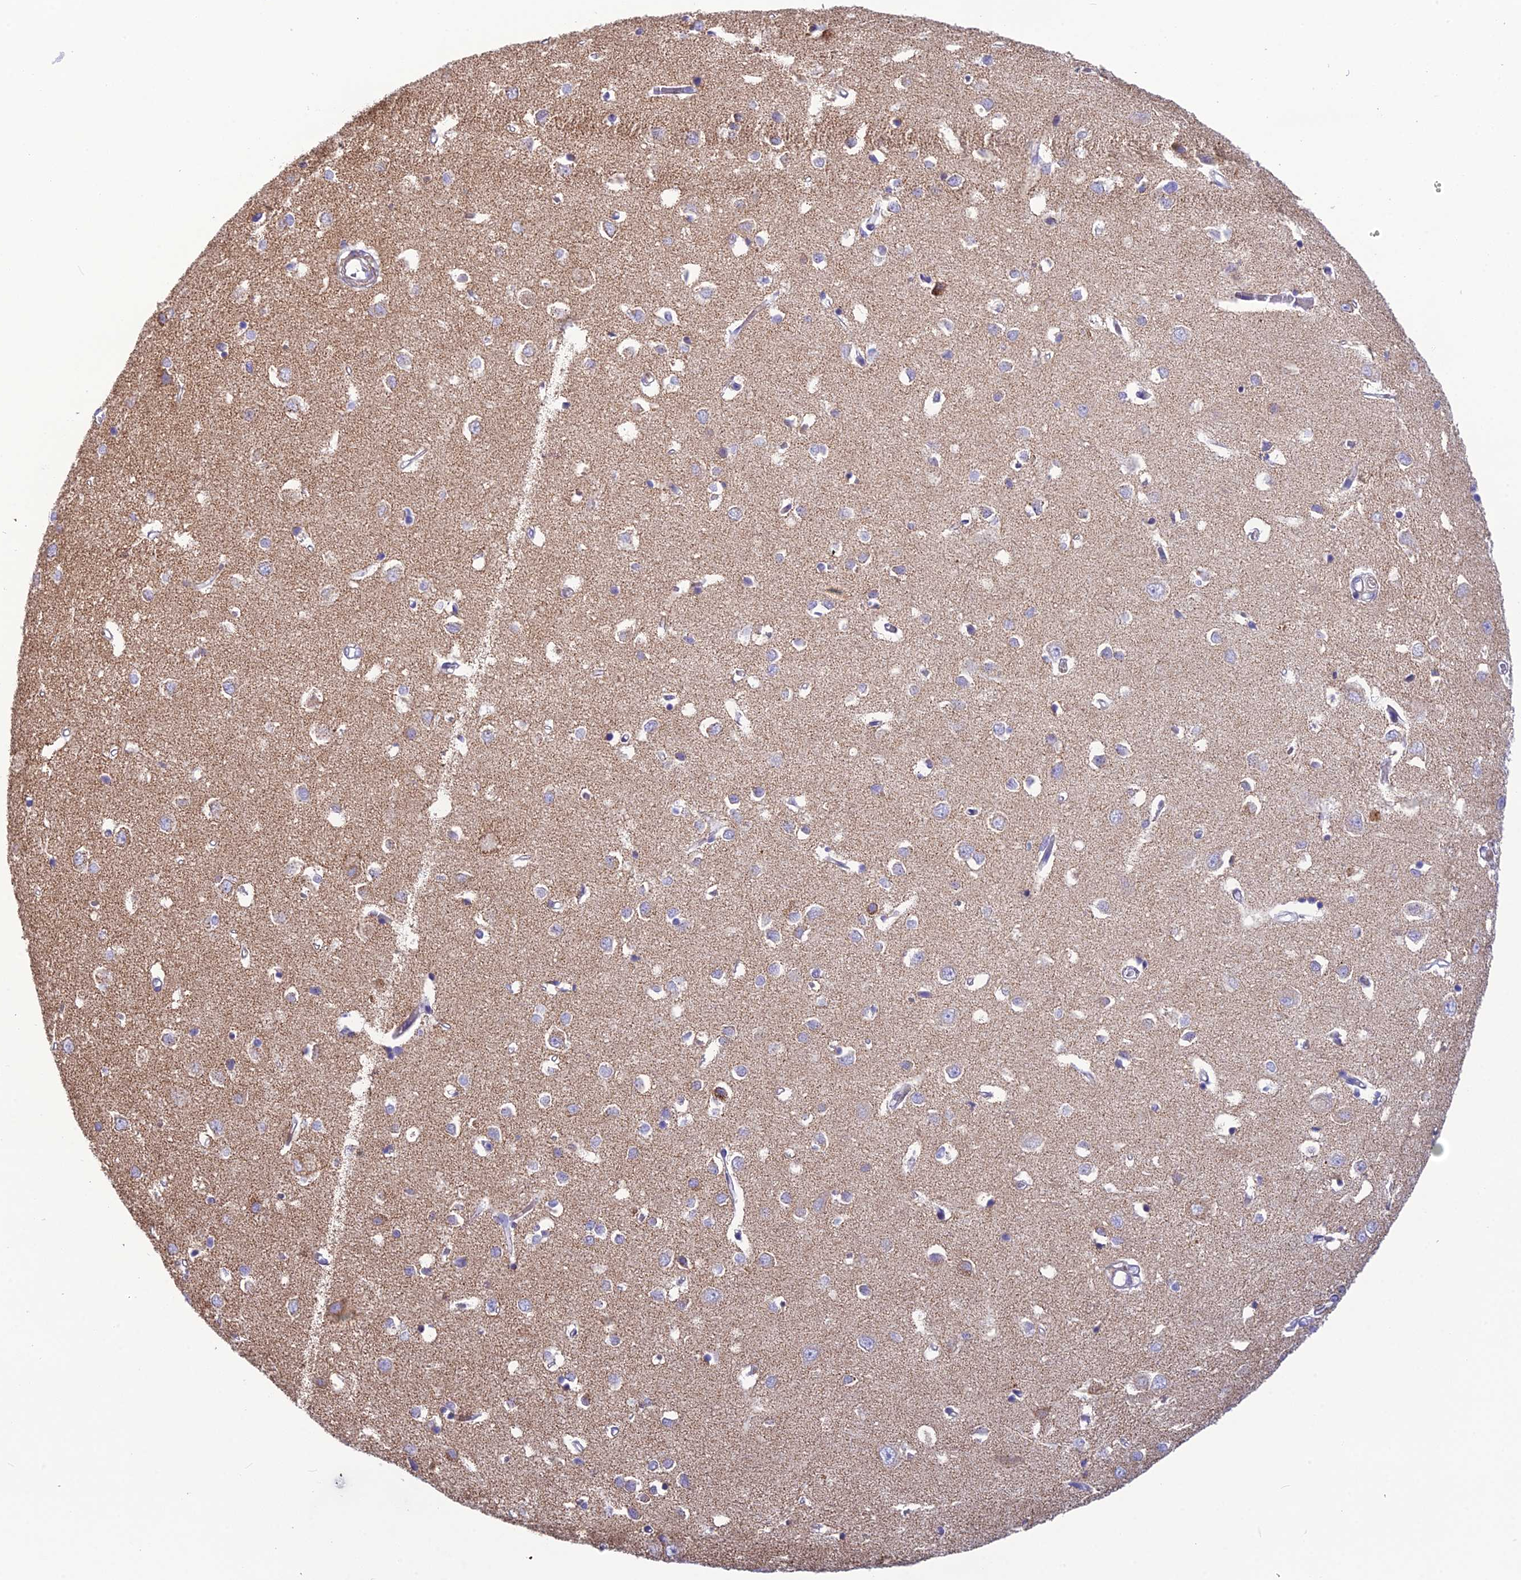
{"staining": {"intensity": "weak", "quantity": "25%-75%", "location": "cytoplasmic/membranous"}, "tissue": "cerebral cortex", "cell_type": "Endothelial cells", "image_type": "normal", "snomed": [{"axis": "morphology", "description": "Normal tissue, NOS"}, {"axis": "topography", "description": "Cerebral cortex"}], "caption": "Human cerebral cortex stained for a protein (brown) displays weak cytoplasmic/membranous positive staining in approximately 25%-75% of endothelial cells.", "gene": "POMGNT1", "patient": {"sex": "female", "age": 64}}